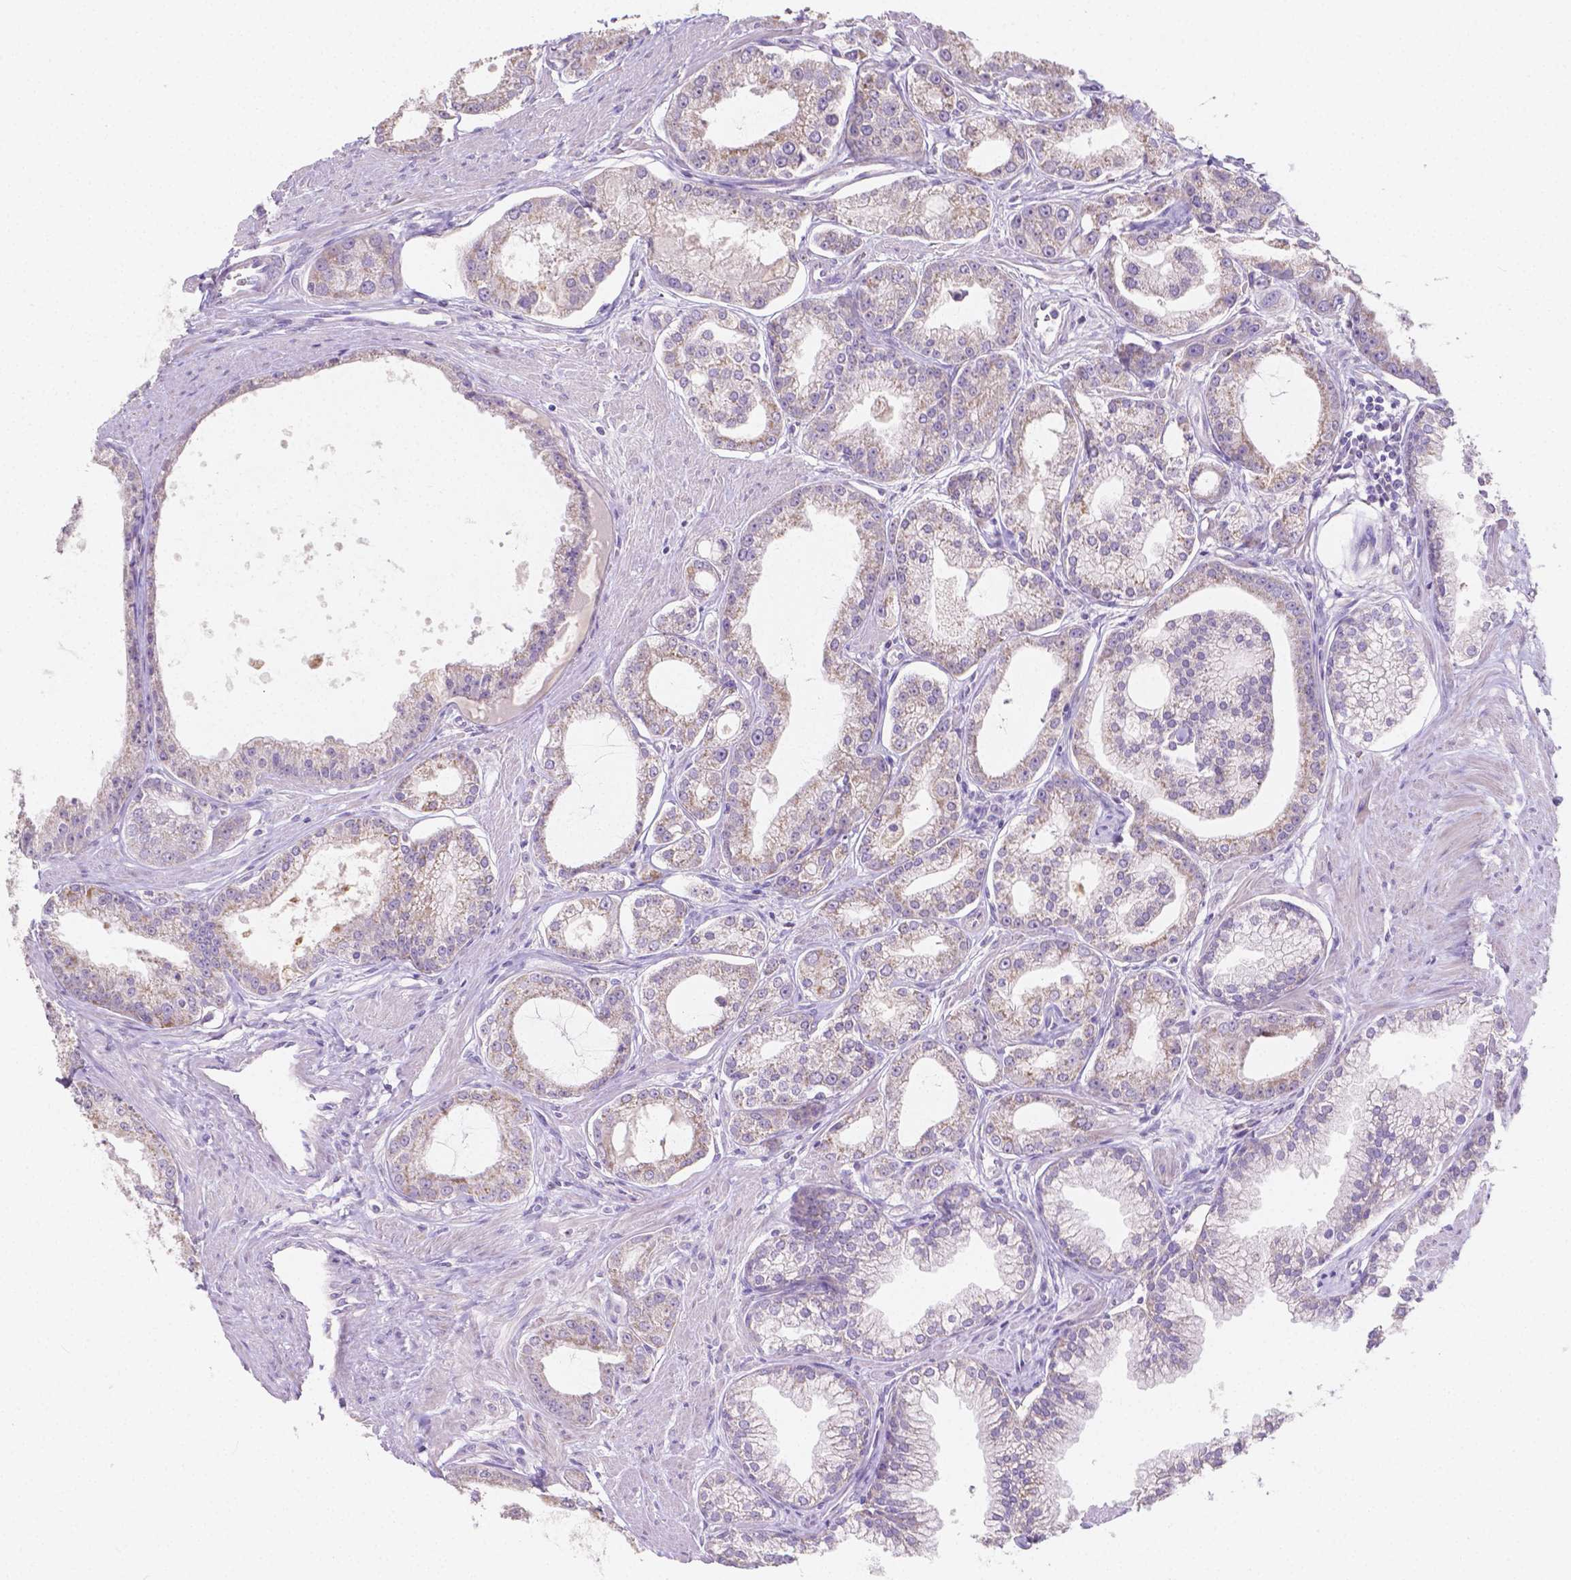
{"staining": {"intensity": "weak", "quantity": "25%-75%", "location": "cytoplasmic/membranous"}, "tissue": "prostate cancer", "cell_type": "Tumor cells", "image_type": "cancer", "snomed": [{"axis": "morphology", "description": "Adenocarcinoma, NOS"}, {"axis": "topography", "description": "Prostate"}], "caption": "DAB immunohistochemical staining of prostate cancer (adenocarcinoma) reveals weak cytoplasmic/membranous protein expression in about 25%-75% of tumor cells. The protein is shown in brown color, while the nuclei are stained blue.", "gene": "TMEM130", "patient": {"sex": "male", "age": 71}}